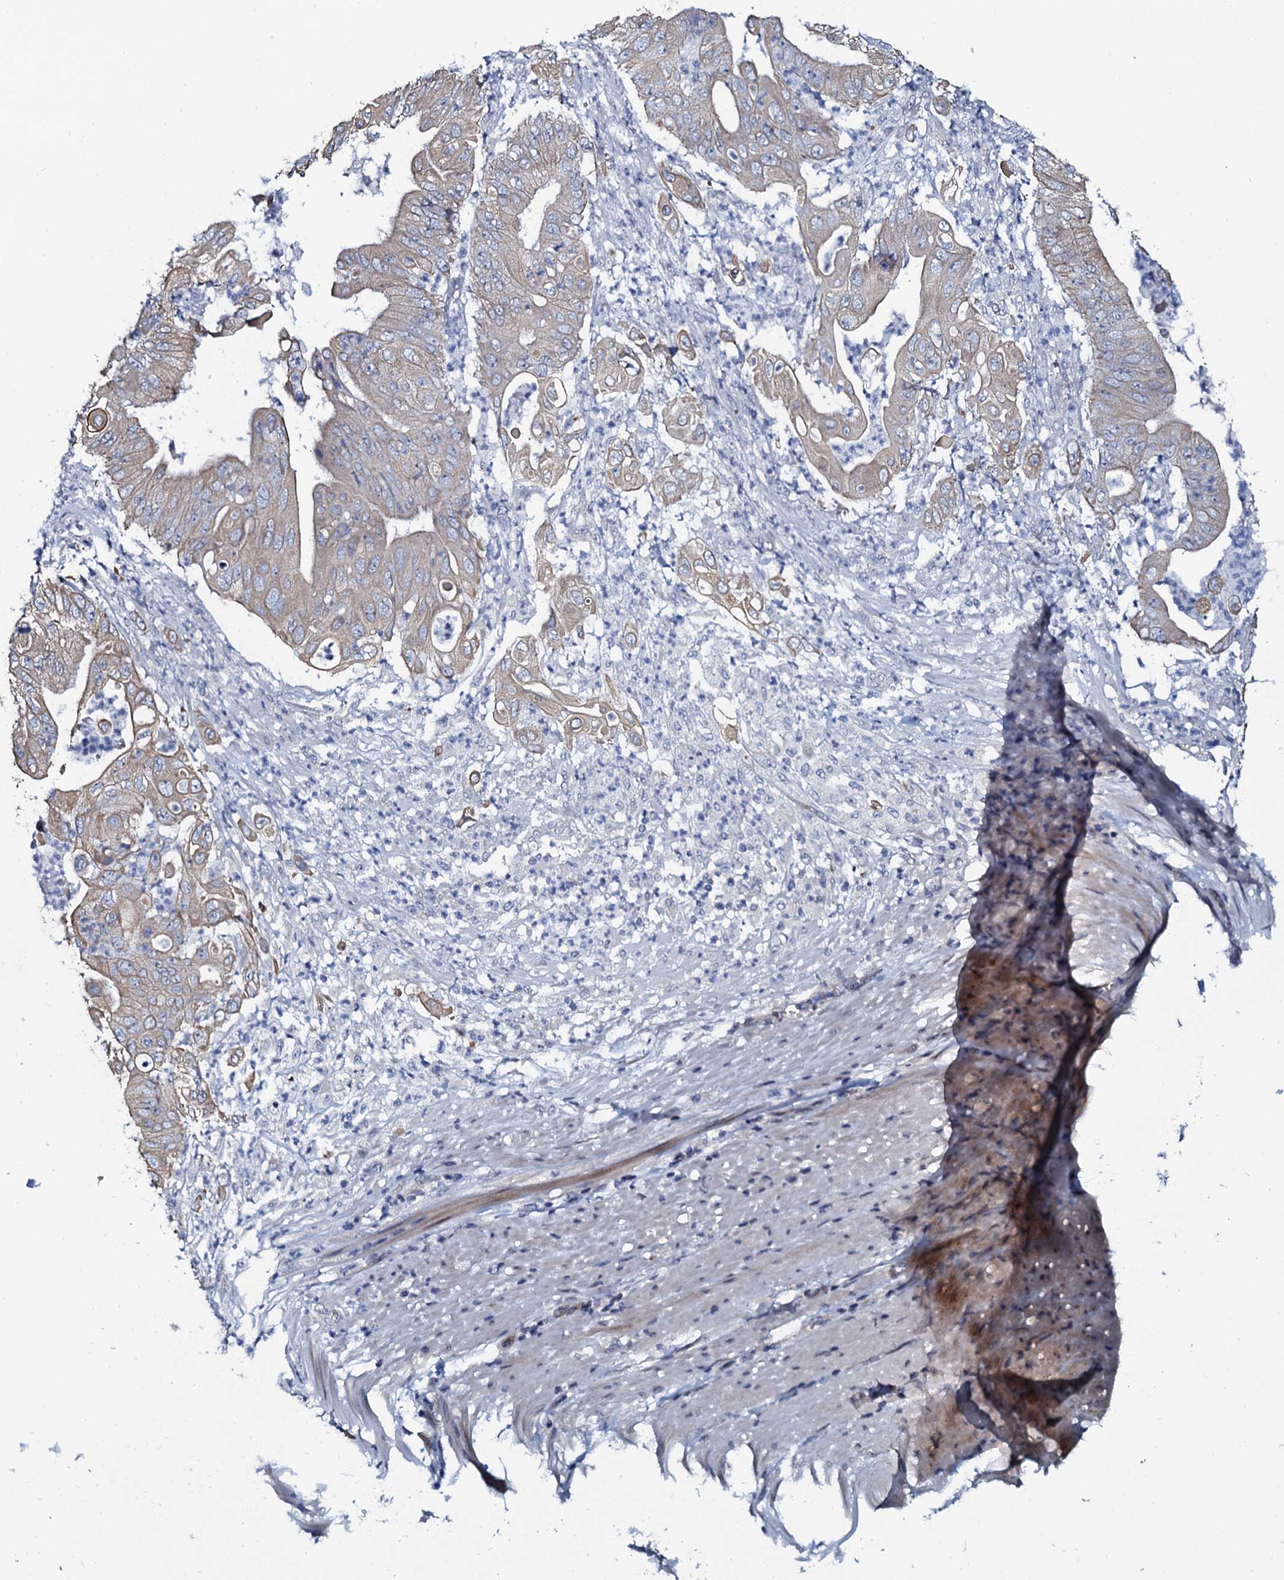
{"staining": {"intensity": "weak", "quantity": "<25%", "location": "cytoplasmic/membranous"}, "tissue": "pancreatic cancer", "cell_type": "Tumor cells", "image_type": "cancer", "snomed": [{"axis": "morphology", "description": "Adenocarcinoma, NOS"}, {"axis": "topography", "description": "Pancreas"}], "caption": "The micrograph displays no staining of tumor cells in pancreatic cancer (adenocarcinoma). (DAB (3,3'-diaminobenzidine) immunohistochemistry, high magnification).", "gene": "C10orf88", "patient": {"sex": "female", "age": 77}}